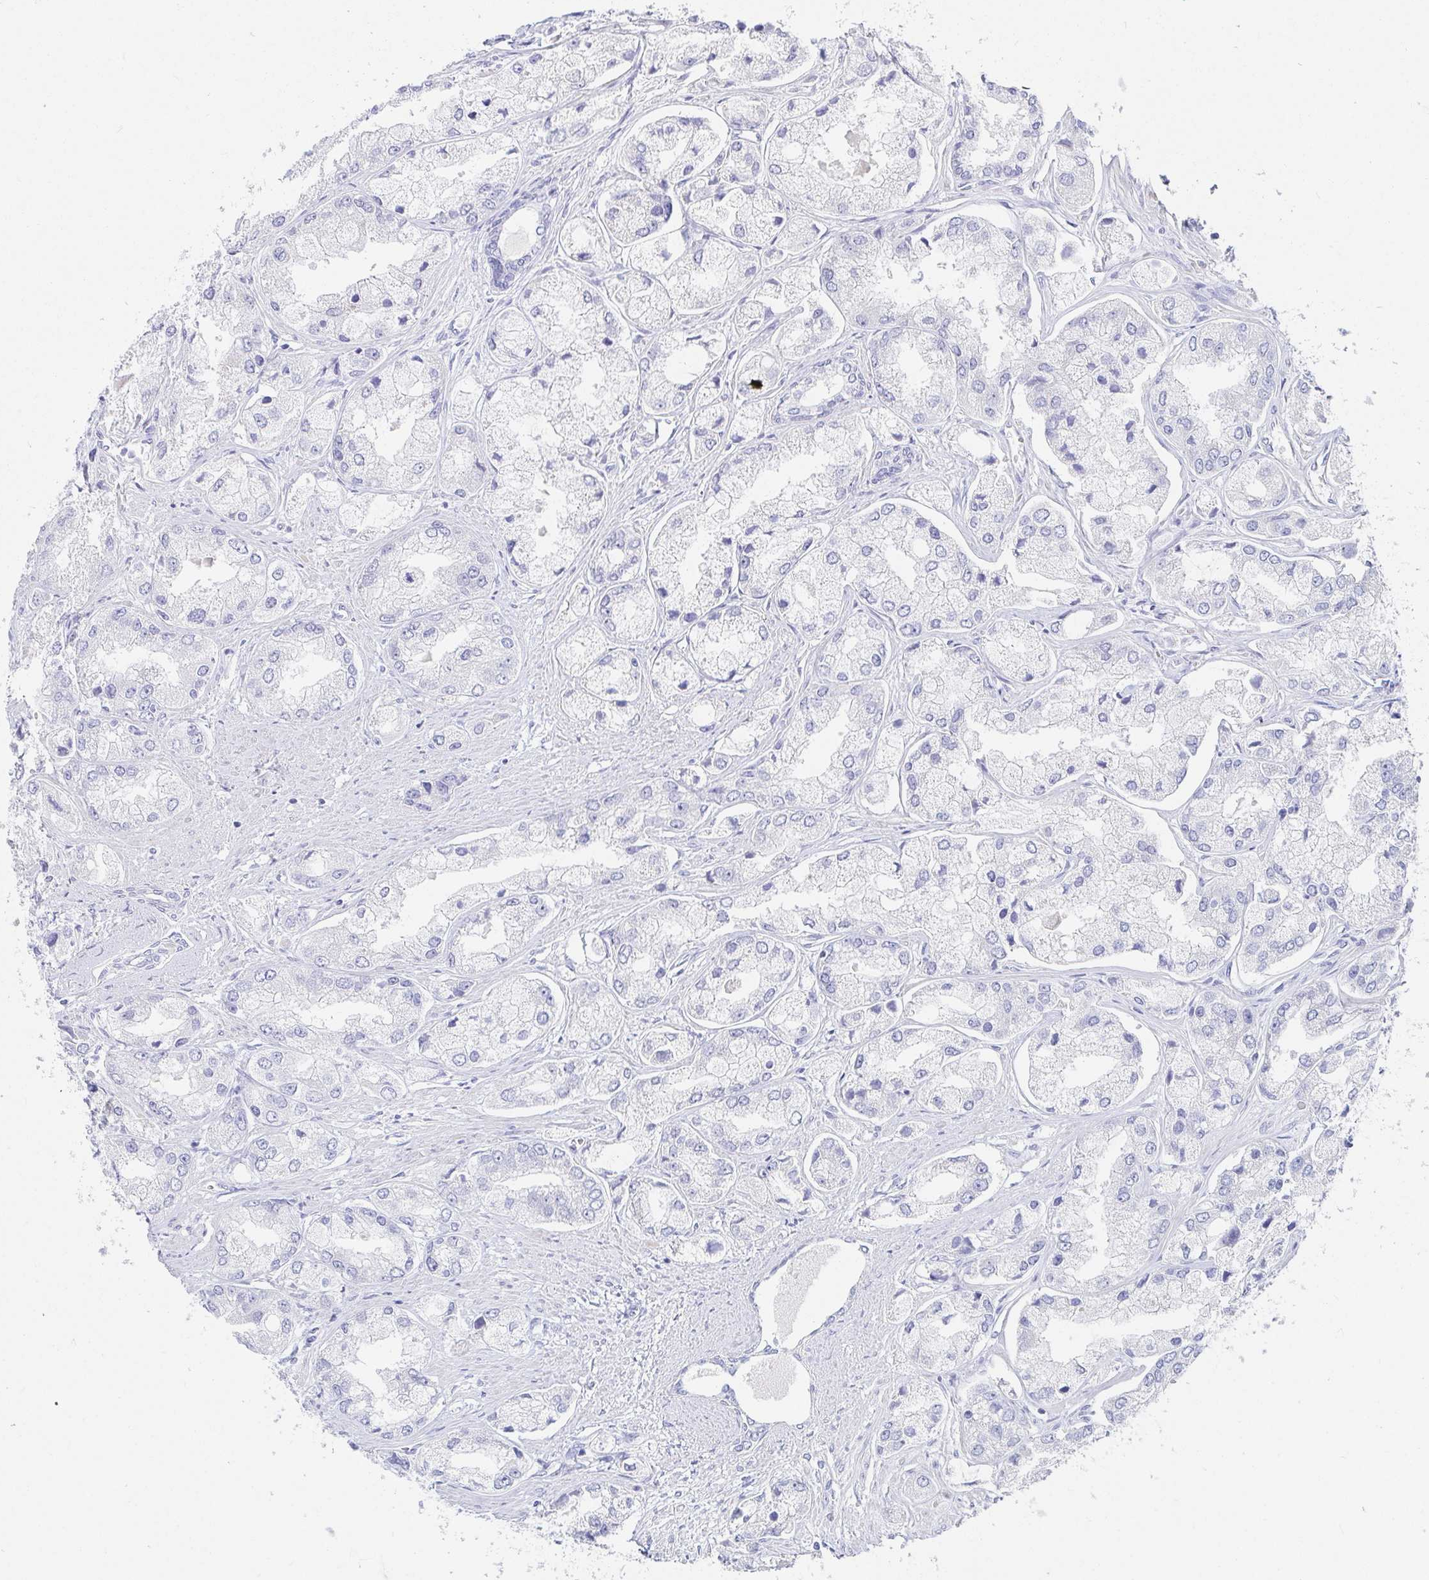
{"staining": {"intensity": "negative", "quantity": "none", "location": "none"}, "tissue": "prostate cancer", "cell_type": "Tumor cells", "image_type": "cancer", "snomed": [{"axis": "morphology", "description": "Adenocarcinoma, Low grade"}, {"axis": "topography", "description": "Prostate"}], "caption": "Tumor cells are negative for brown protein staining in prostate cancer.", "gene": "C4orf17", "patient": {"sex": "male", "age": 69}}